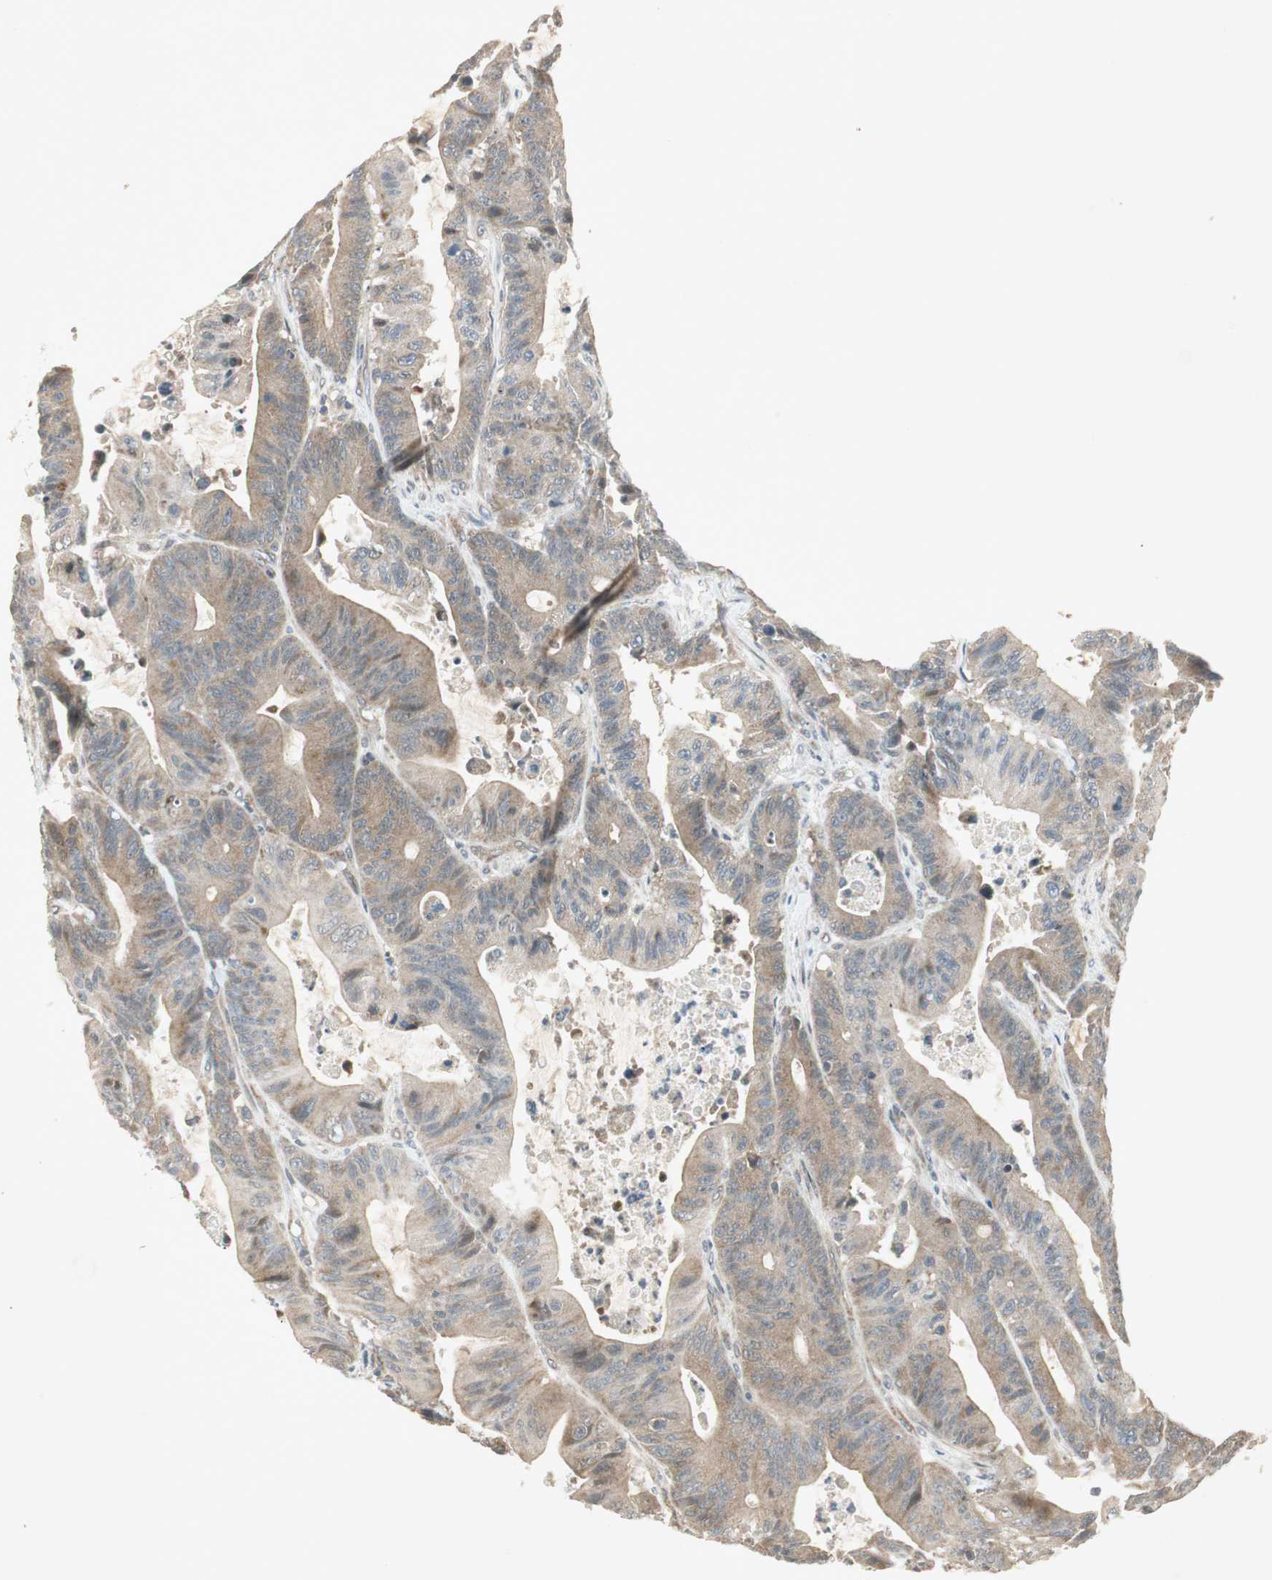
{"staining": {"intensity": "moderate", "quantity": ">75%", "location": "cytoplasmic/membranous"}, "tissue": "colorectal cancer", "cell_type": "Tumor cells", "image_type": "cancer", "snomed": [{"axis": "morphology", "description": "Adenocarcinoma, NOS"}, {"axis": "topography", "description": "Colon"}], "caption": "Protein expression analysis of human adenocarcinoma (colorectal) reveals moderate cytoplasmic/membranous positivity in approximately >75% of tumor cells.", "gene": "USP2", "patient": {"sex": "female", "age": 84}}